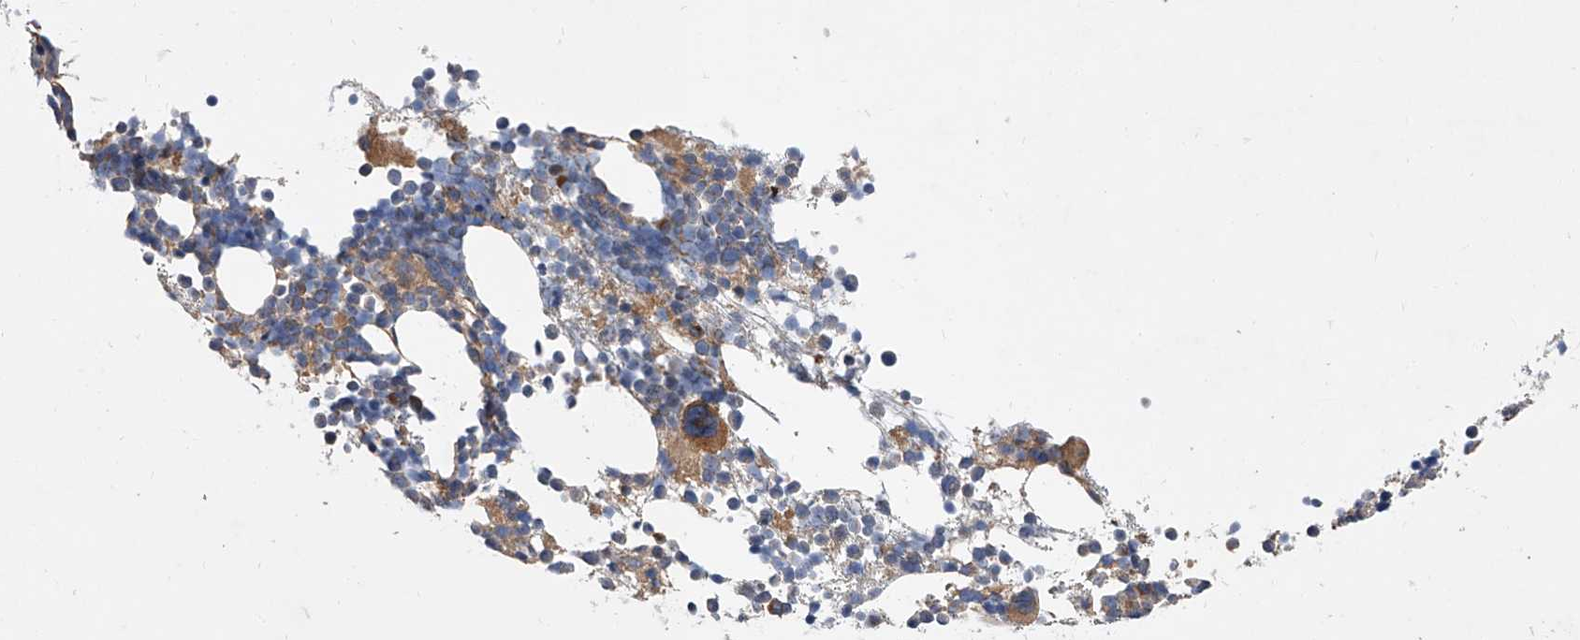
{"staining": {"intensity": "moderate", "quantity": "<25%", "location": "cytoplasmic/membranous"}, "tissue": "bone marrow", "cell_type": "Hematopoietic cells", "image_type": "normal", "snomed": [{"axis": "morphology", "description": "Normal tissue, NOS"}, {"axis": "topography", "description": "Bone marrow"}], "caption": "An IHC photomicrograph of unremarkable tissue is shown. Protein staining in brown labels moderate cytoplasmic/membranous positivity in bone marrow within hematopoietic cells.", "gene": "USP47", "patient": {"sex": "female", "age": 57}}